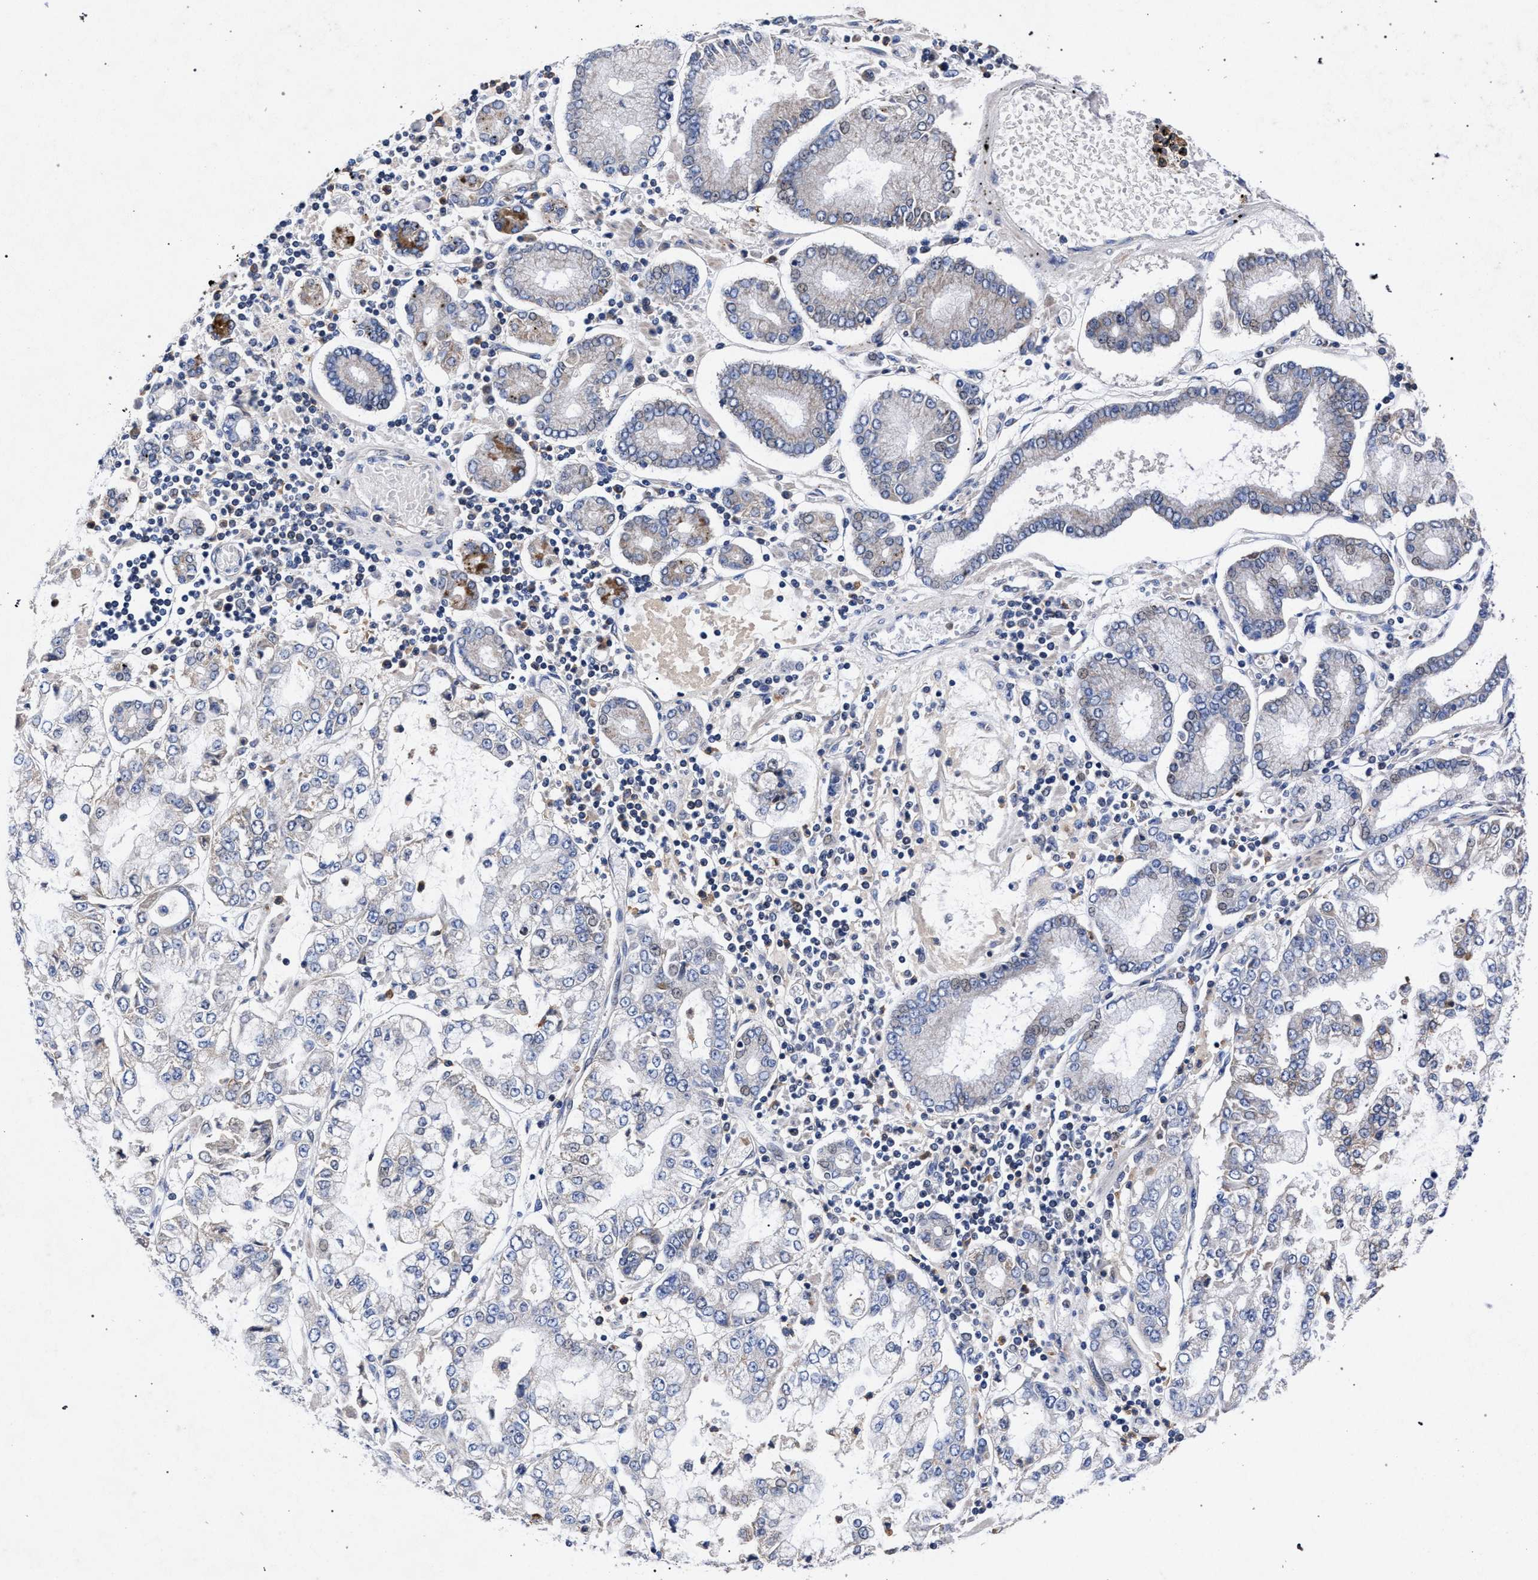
{"staining": {"intensity": "weak", "quantity": "<25%", "location": "cytoplasmic/membranous"}, "tissue": "stomach cancer", "cell_type": "Tumor cells", "image_type": "cancer", "snomed": [{"axis": "morphology", "description": "Adenocarcinoma, NOS"}, {"axis": "topography", "description": "Stomach"}], "caption": "Tumor cells are negative for protein expression in human stomach adenocarcinoma. (DAB IHC visualized using brightfield microscopy, high magnification).", "gene": "HSD17B14", "patient": {"sex": "male", "age": 76}}